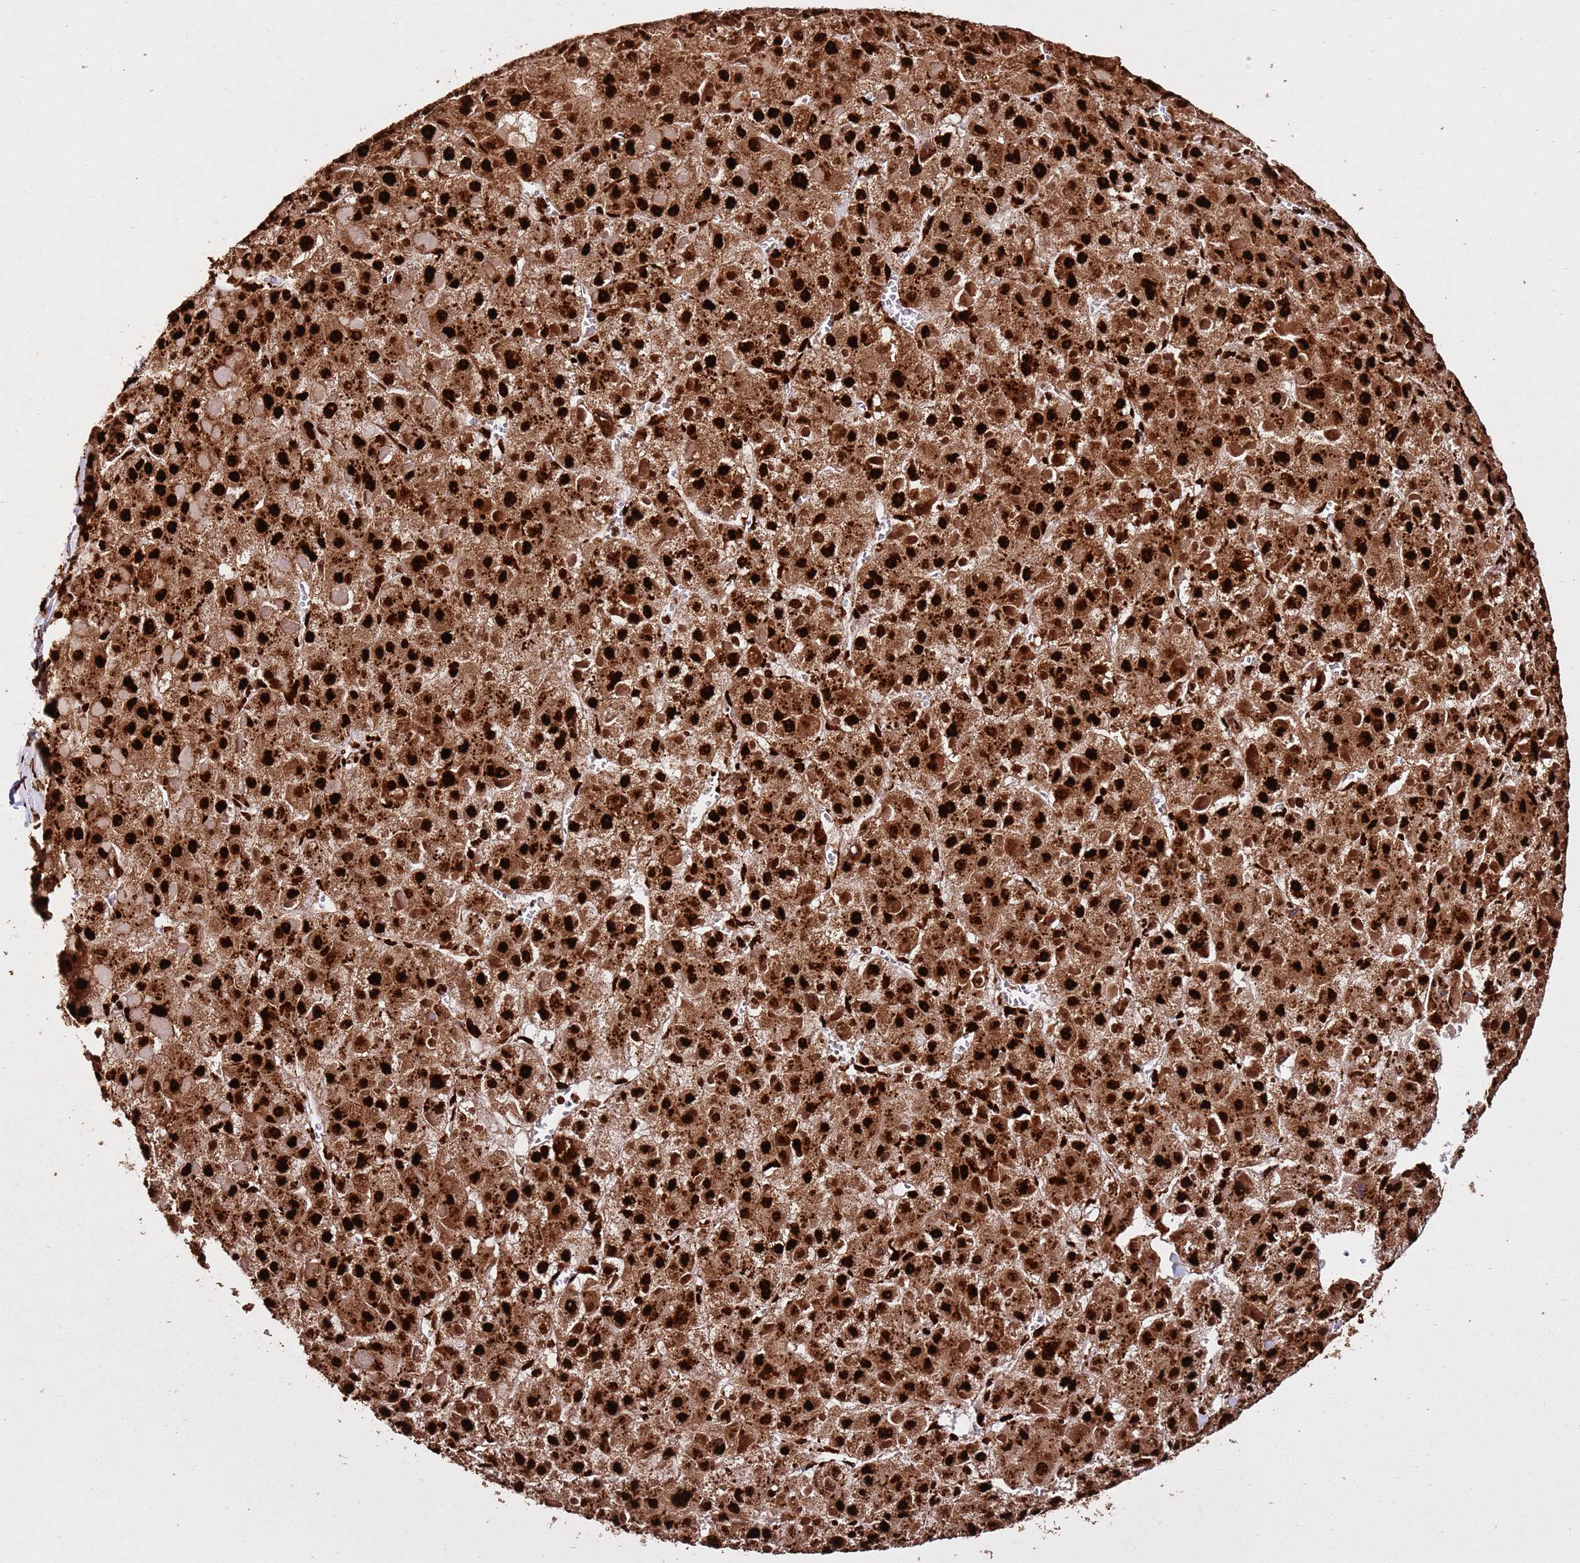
{"staining": {"intensity": "strong", "quantity": ">75%", "location": "cytoplasmic/membranous,nuclear"}, "tissue": "liver cancer", "cell_type": "Tumor cells", "image_type": "cancer", "snomed": [{"axis": "morphology", "description": "Carcinoma, Hepatocellular, NOS"}, {"axis": "topography", "description": "Liver"}], "caption": "Immunohistochemistry (IHC) of human hepatocellular carcinoma (liver) demonstrates high levels of strong cytoplasmic/membranous and nuclear expression in approximately >75% of tumor cells. (brown staining indicates protein expression, while blue staining denotes nuclei).", "gene": "HNRNPAB", "patient": {"sex": "female", "age": 73}}